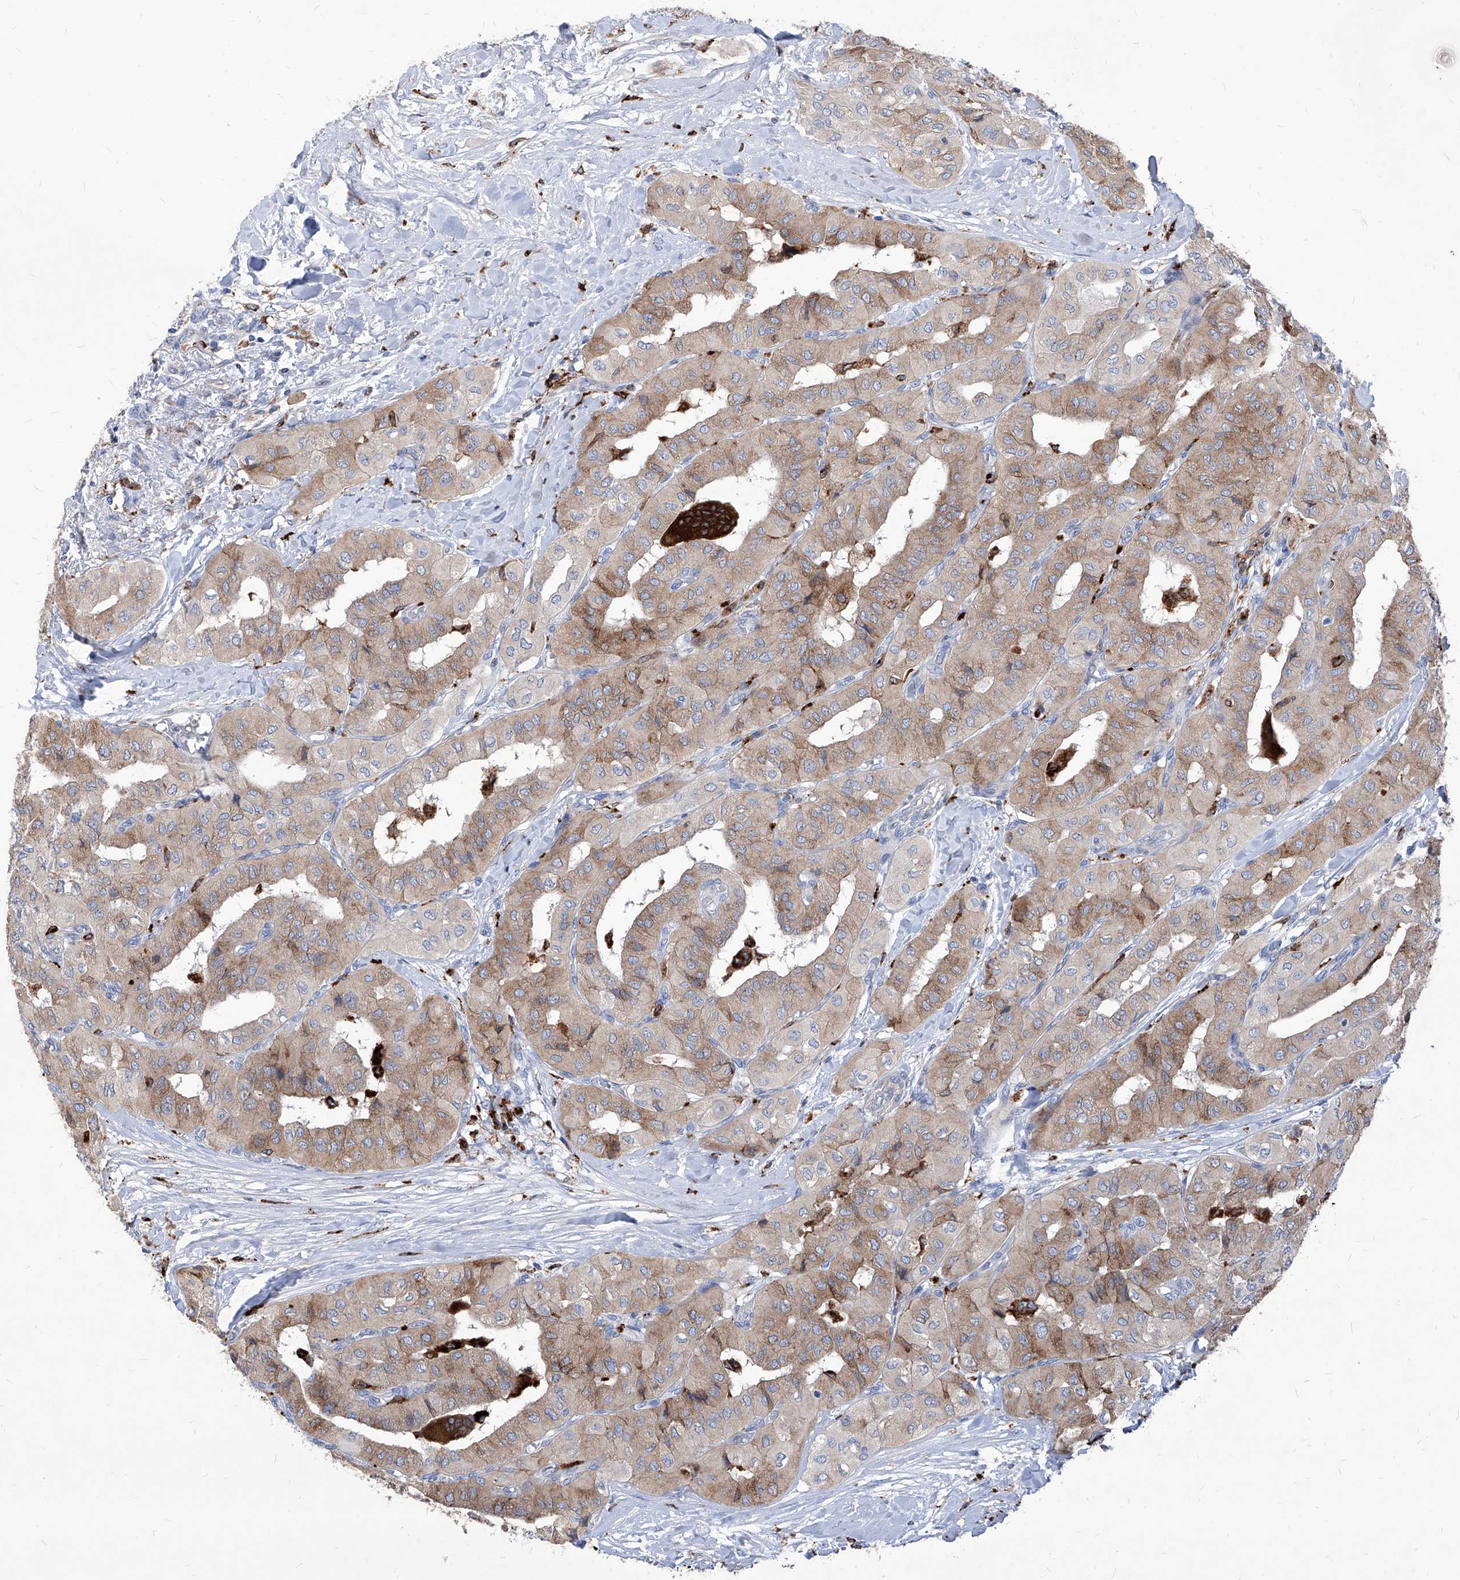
{"staining": {"intensity": "moderate", "quantity": ">75%", "location": "cytoplasmic/membranous"}, "tissue": "thyroid cancer", "cell_type": "Tumor cells", "image_type": "cancer", "snomed": [{"axis": "morphology", "description": "Papillary adenocarcinoma, NOS"}, {"axis": "topography", "description": "Thyroid gland"}], "caption": "High-power microscopy captured an immunohistochemistry image of thyroid cancer, revealing moderate cytoplasmic/membranous expression in about >75% of tumor cells.", "gene": "UBOX5", "patient": {"sex": "female", "age": 59}}